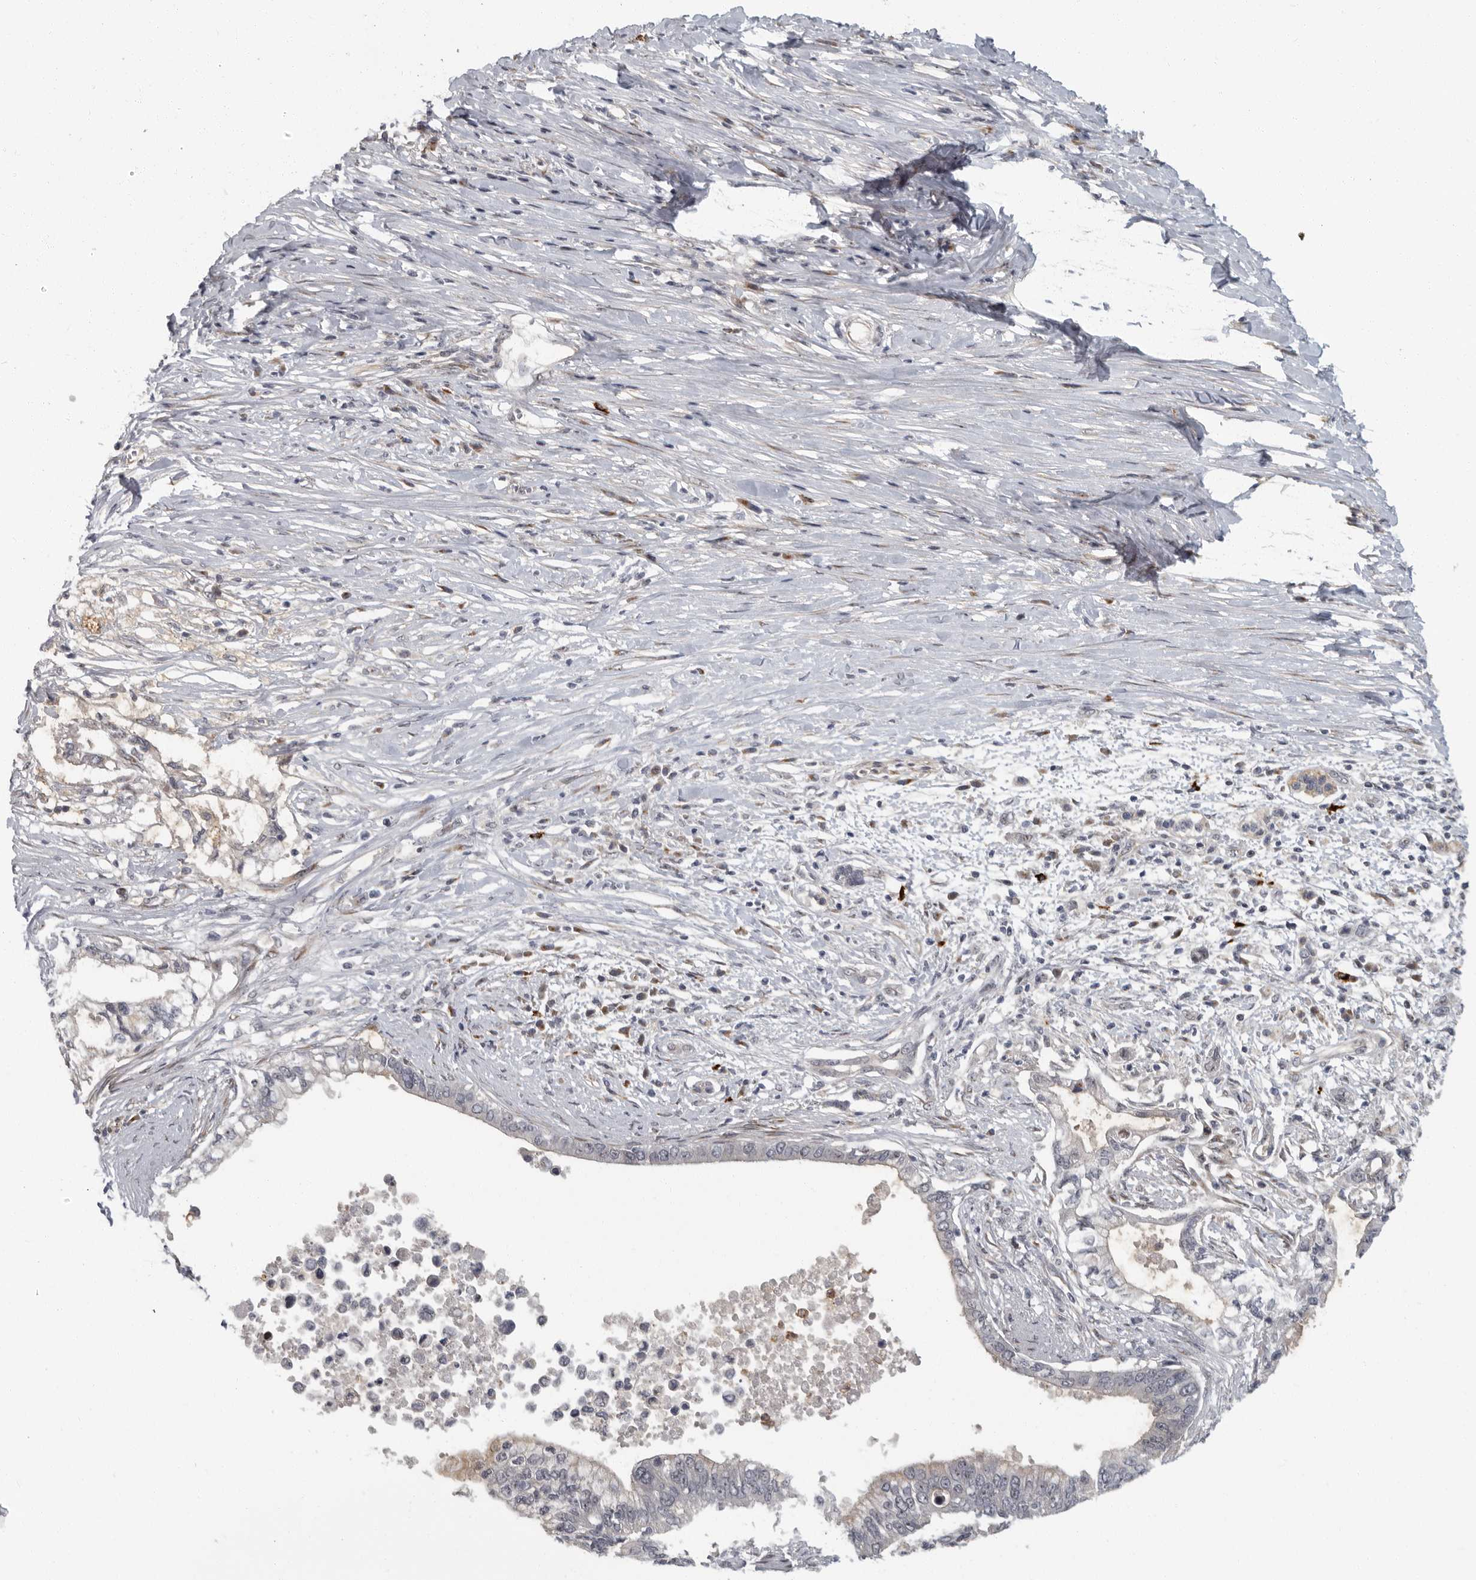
{"staining": {"intensity": "negative", "quantity": "none", "location": "none"}, "tissue": "pancreatic cancer", "cell_type": "Tumor cells", "image_type": "cancer", "snomed": [{"axis": "morphology", "description": "Normal tissue, NOS"}, {"axis": "morphology", "description": "Adenocarcinoma, NOS"}, {"axis": "topography", "description": "Pancreas"}, {"axis": "topography", "description": "Peripheral nerve tissue"}], "caption": "IHC of pancreatic adenocarcinoma exhibits no staining in tumor cells.", "gene": "PDCD11", "patient": {"sex": "male", "age": 59}}